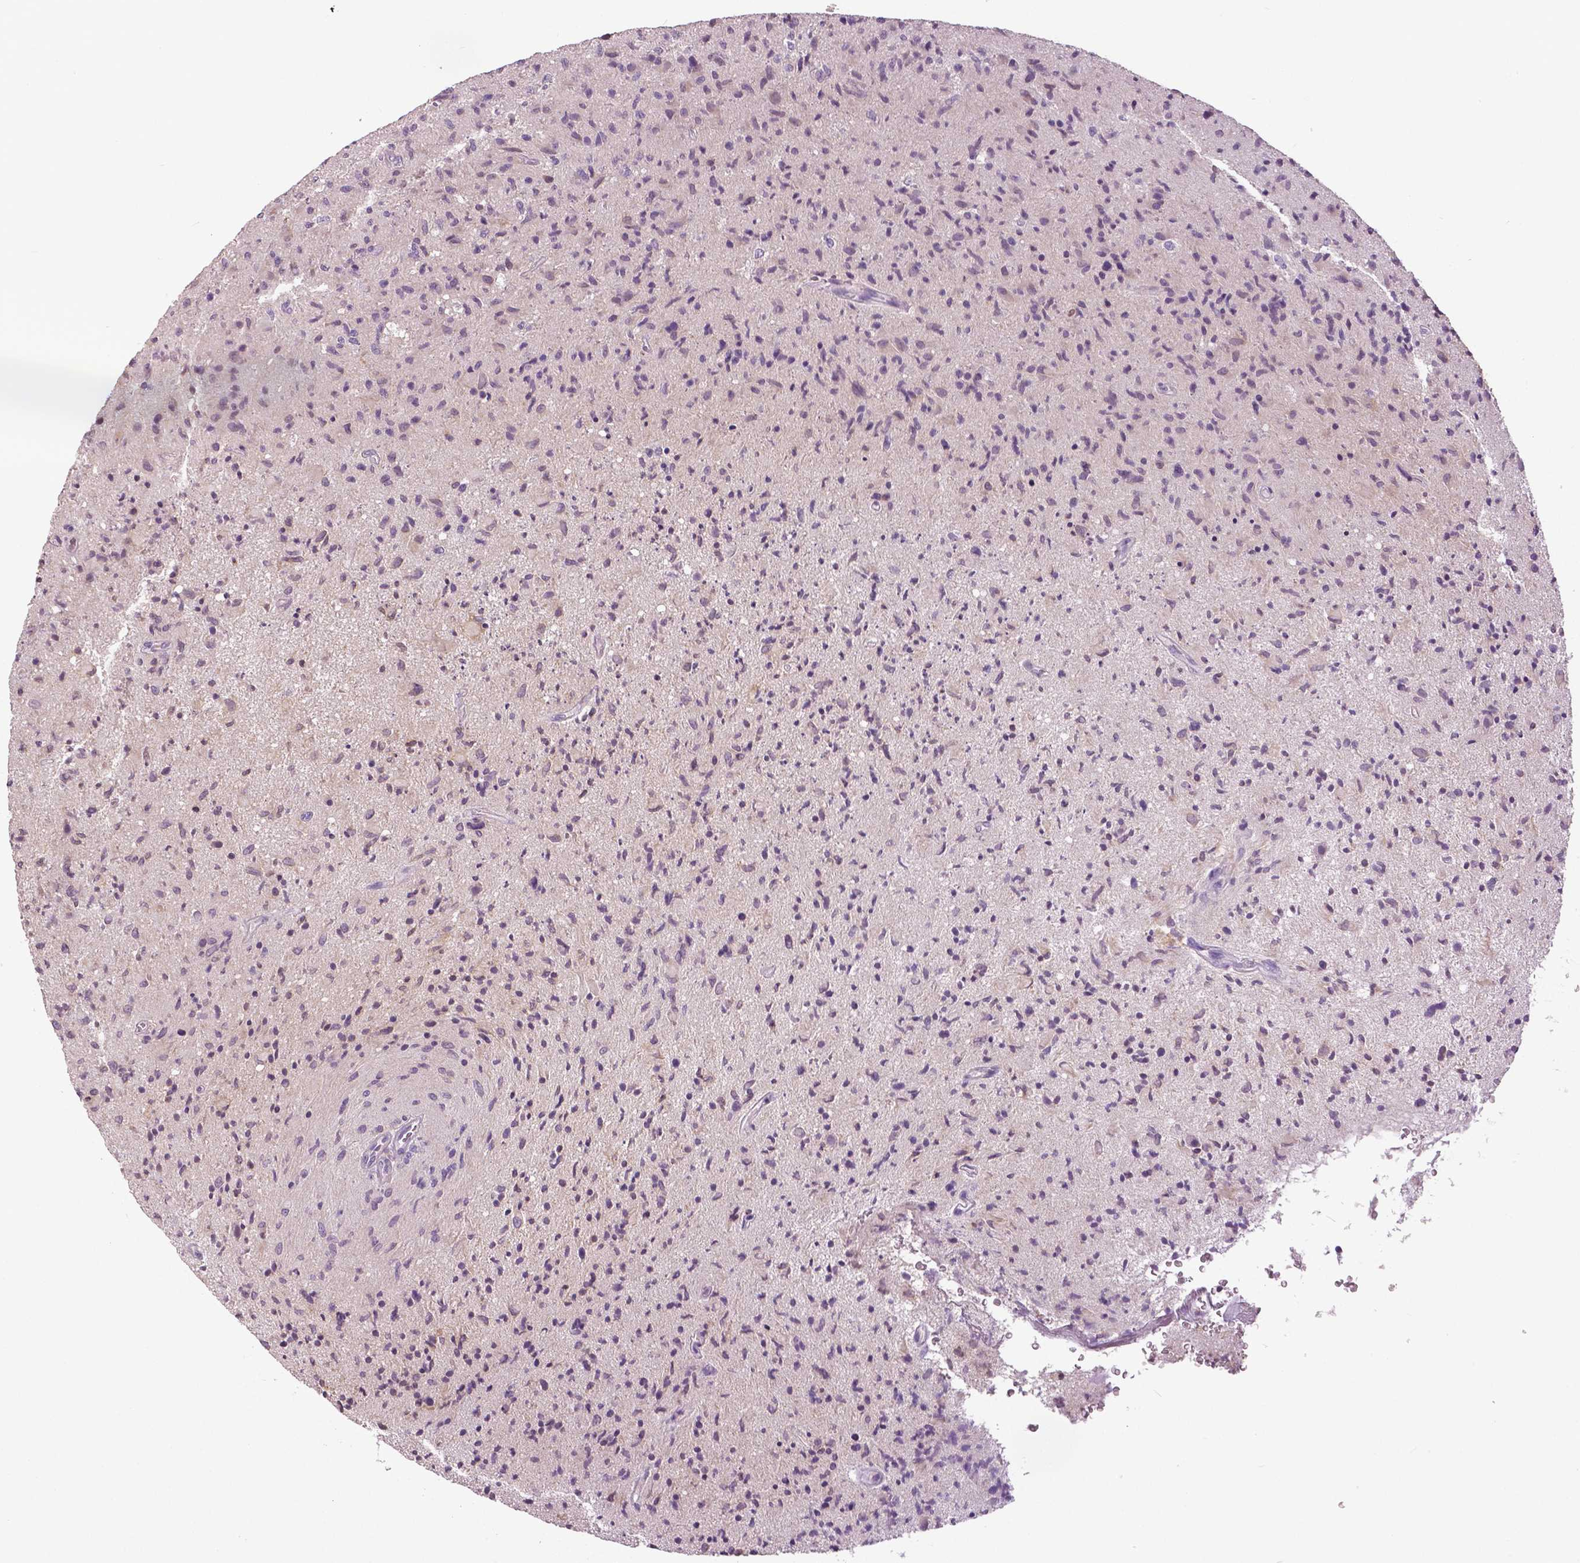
{"staining": {"intensity": "negative", "quantity": "none", "location": "none"}, "tissue": "glioma", "cell_type": "Tumor cells", "image_type": "cancer", "snomed": [{"axis": "morphology", "description": "Glioma, malignant, High grade"}, {"axis": "topography", "description": "Brain"}], "caption": "This micrograph is of high-grade glioma (malignant) stained with immunohistochemistry (IHC) to label a protein in brown with the nuclei are counter-stained blue. There is no expression in tumor cells.", "gene": "DNAH12", "patient": {"sex": "male", "age": 54}}